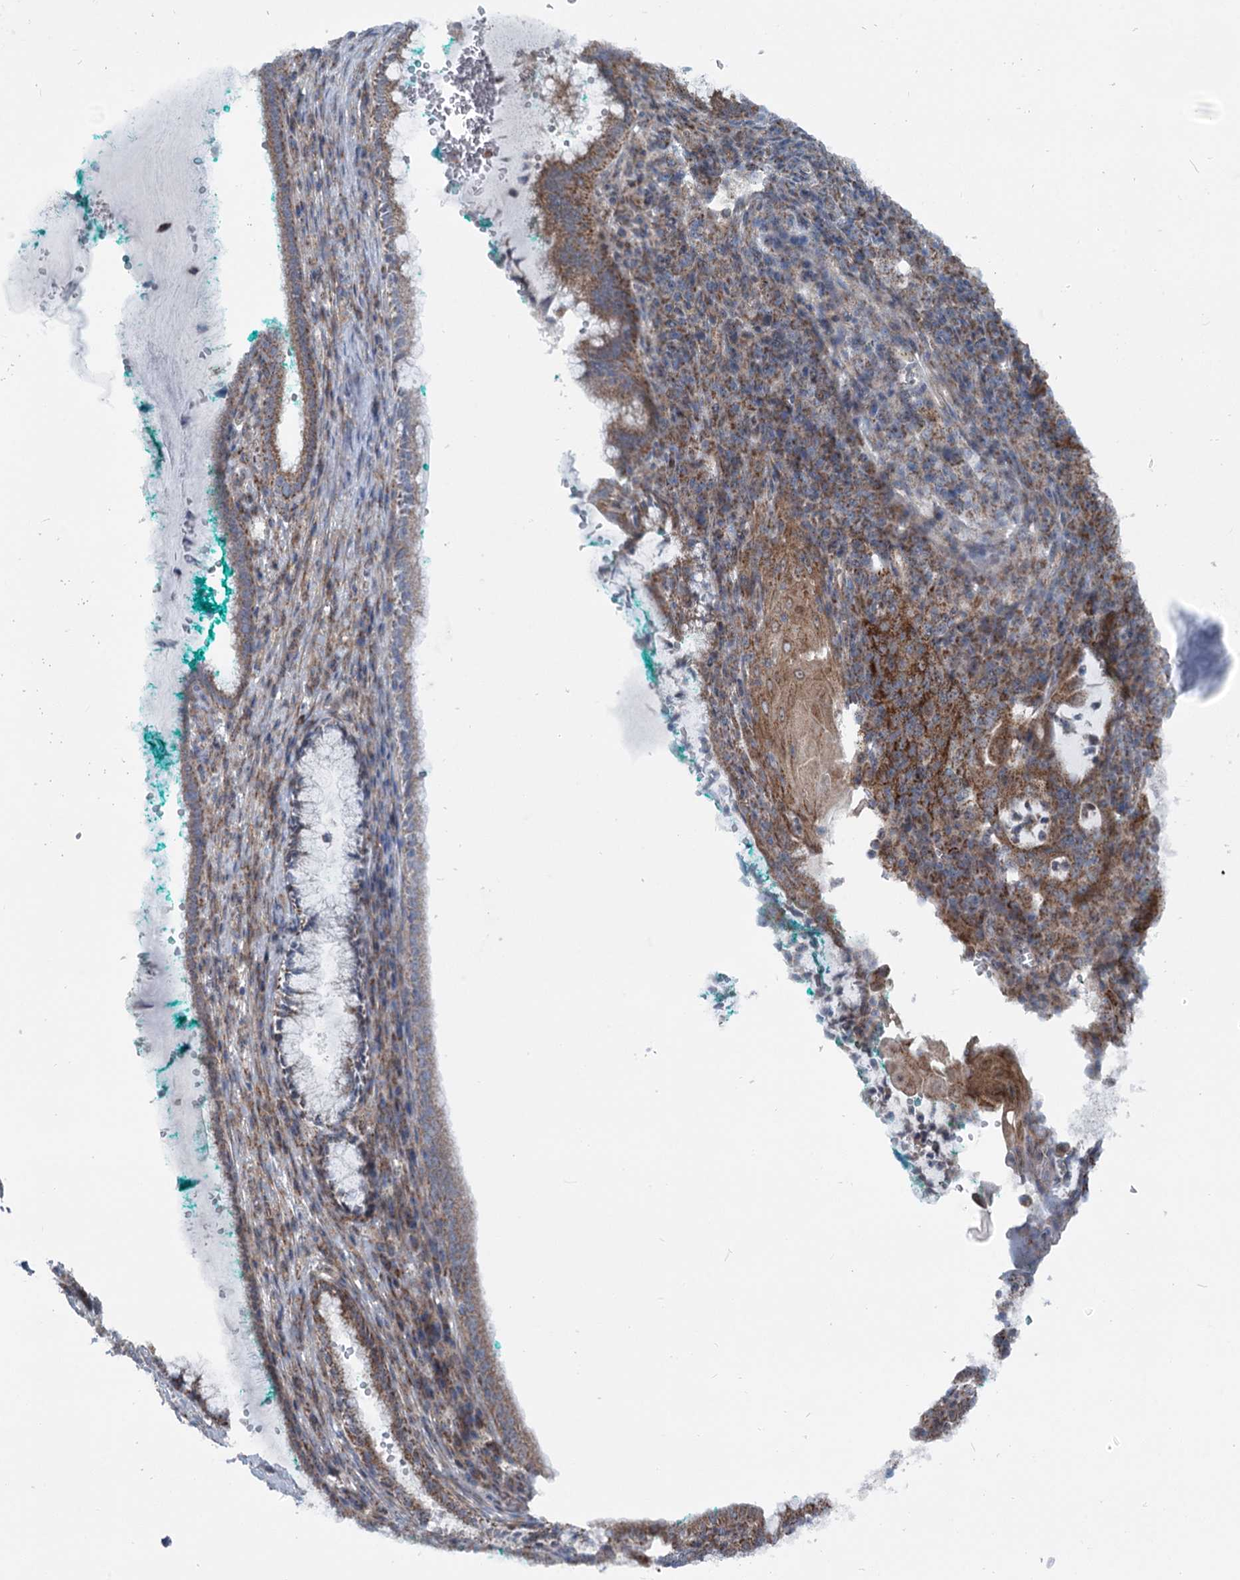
{"staining": {"intensity": "moderate", "quantity": "<25%", "location": "cytoplasmic/membranous"}, "tissue": "cervix", "cell_type": "Glandular cells", "image_type": "normal", "snomed": [{"axis": "morphology", "description": "Normal tissue, NOS"}, {"axis": "morphology", "description": "Adenocarcinoma, NOS"}, {"axis": "topography", "description": "Cervix"}], "caption": "Protein positivity by IHC shows moderate cytoplasmic/membranous positivity in about <25% of glandular cells in benign cervix. (DAB = brown stain, brightfield microscopy at high magnification).", "gene": "MARK2", "patient": {"sex": "female", "age": 29}}